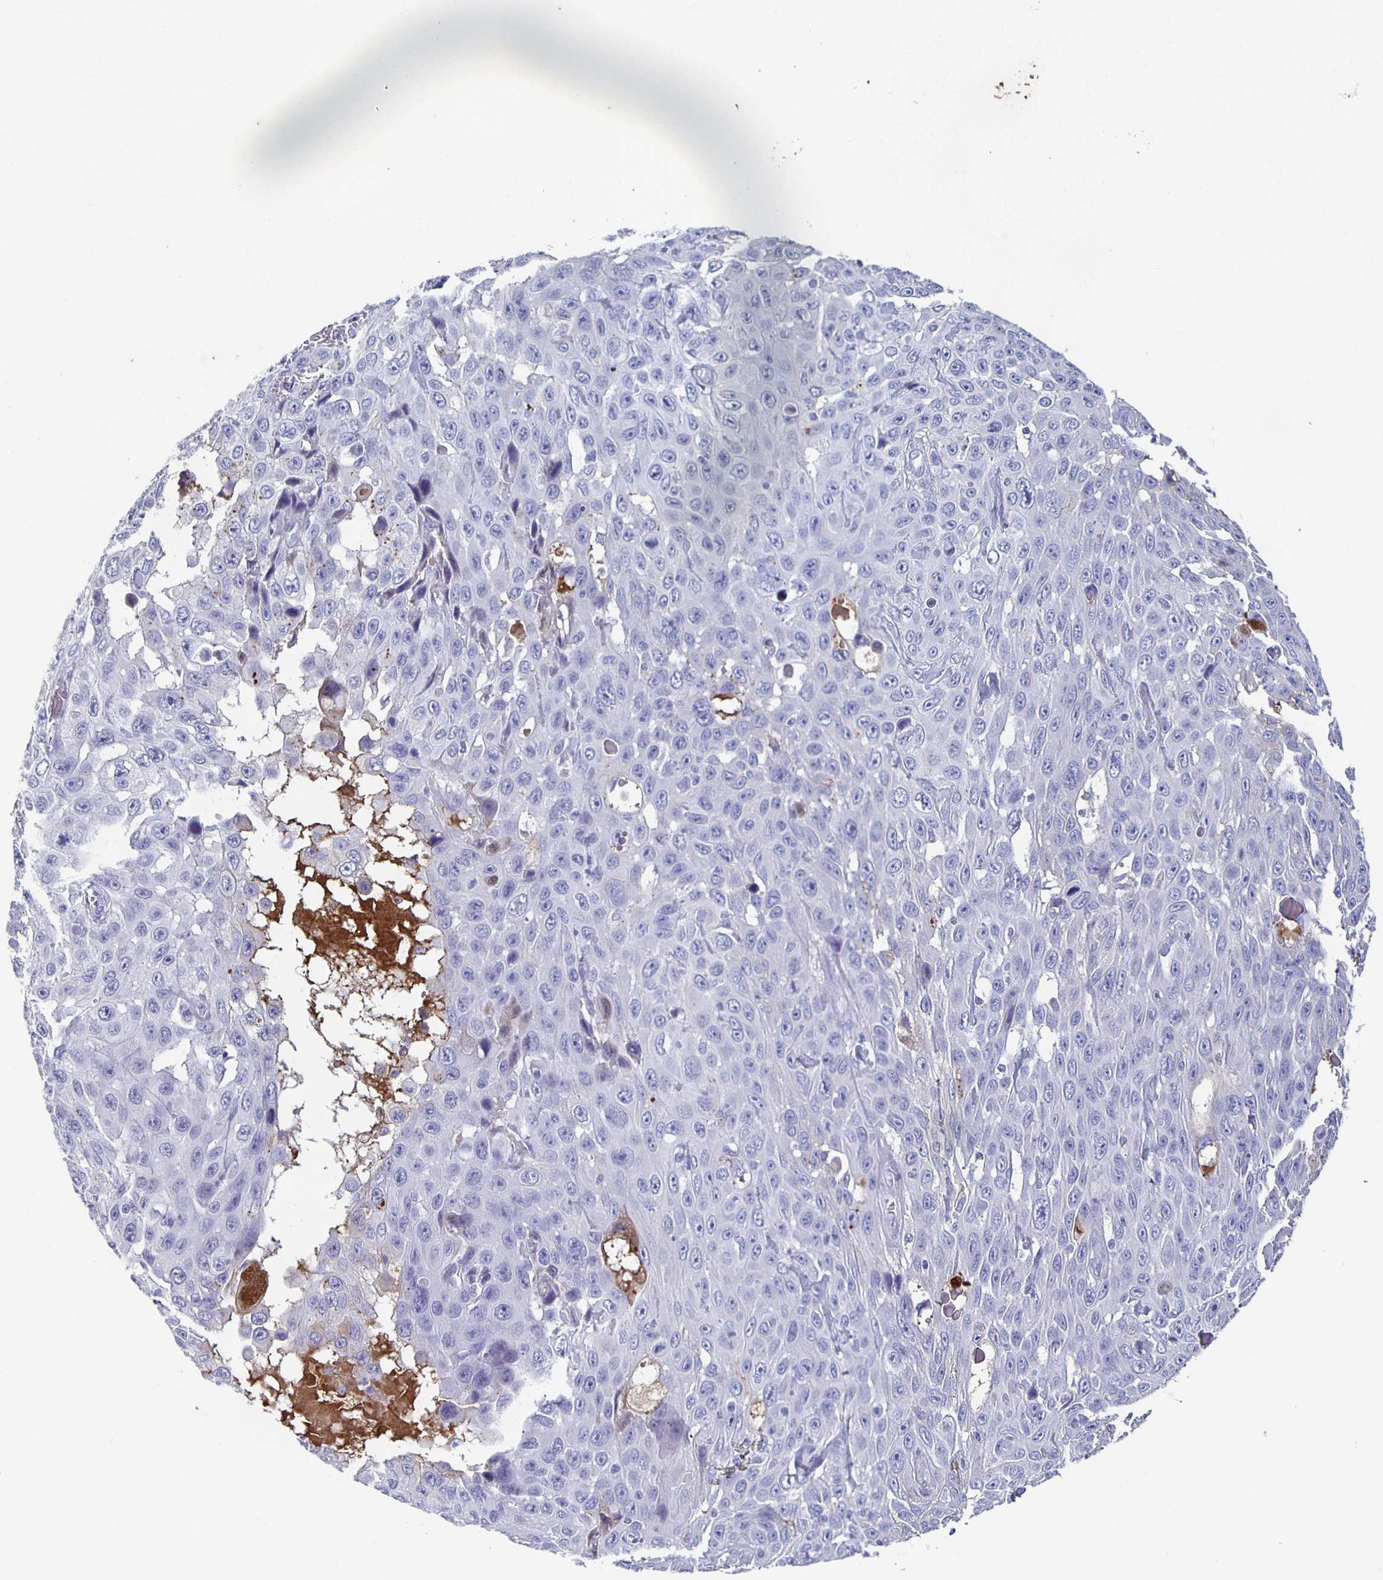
{"staining": {"intensity": "negative", "quantity": "none", "location": "none"}, "tissue": "skin cancer", "cell_type": "Tumor cells", "image_type": "cancer", "snomed": [{"axis": "morphology", "description": "Squamous cell carcinoma, NOS"}, {"axis": "topography", "description": "Skin"}], "caption": "This is a photomicrograph of immunohistochemistry (IHC) staining of skin squamous cell carcinoma, which shows no positivity in tumor cells.", "gene": "FGA", "patient": {"sex": "male", "age": 82}}